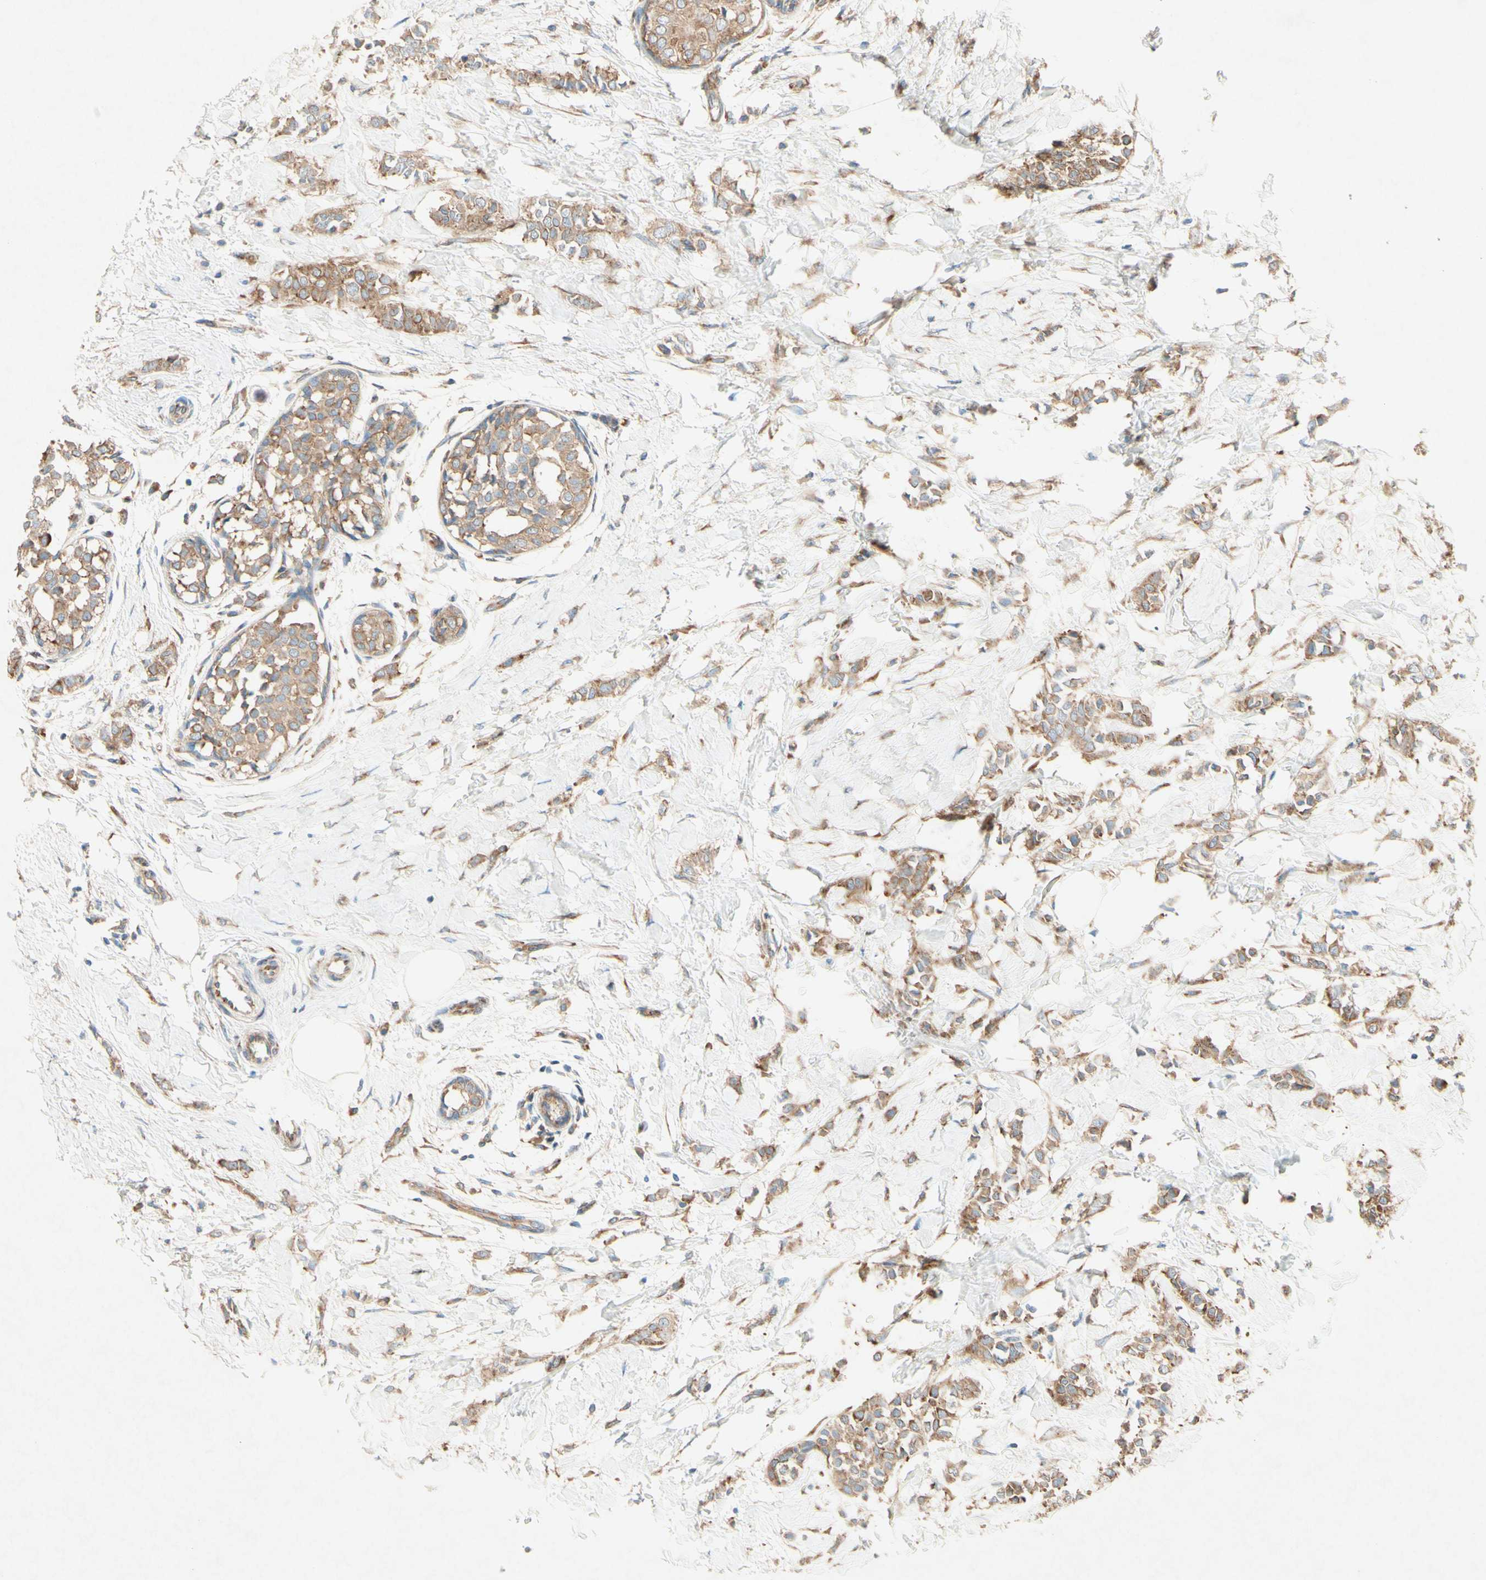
{"staining": {"intensity": "moderate", "quantity": ">75%", "location": "cytoplasmic/membranous"}, "tissue": "breast cancer", "cell_type": "Tumor cells", "image_type": "cancer", "snomed": [{"axis": "morphology", "description": "Lobular carcinoma, in situ"}, {"axis": "morphology", "description": "Lobular carcinoma"}, {"axis": "topography", "description": "Breast"}], "caption": "Immunohistochemical staining of breast cancer reveals medium levels of moderate cytoplasmic/membranous protein expression in approximately >75% of tumor cells.", "gene": "PABPC1", "patient": {"sex": "female", "age": 41}}